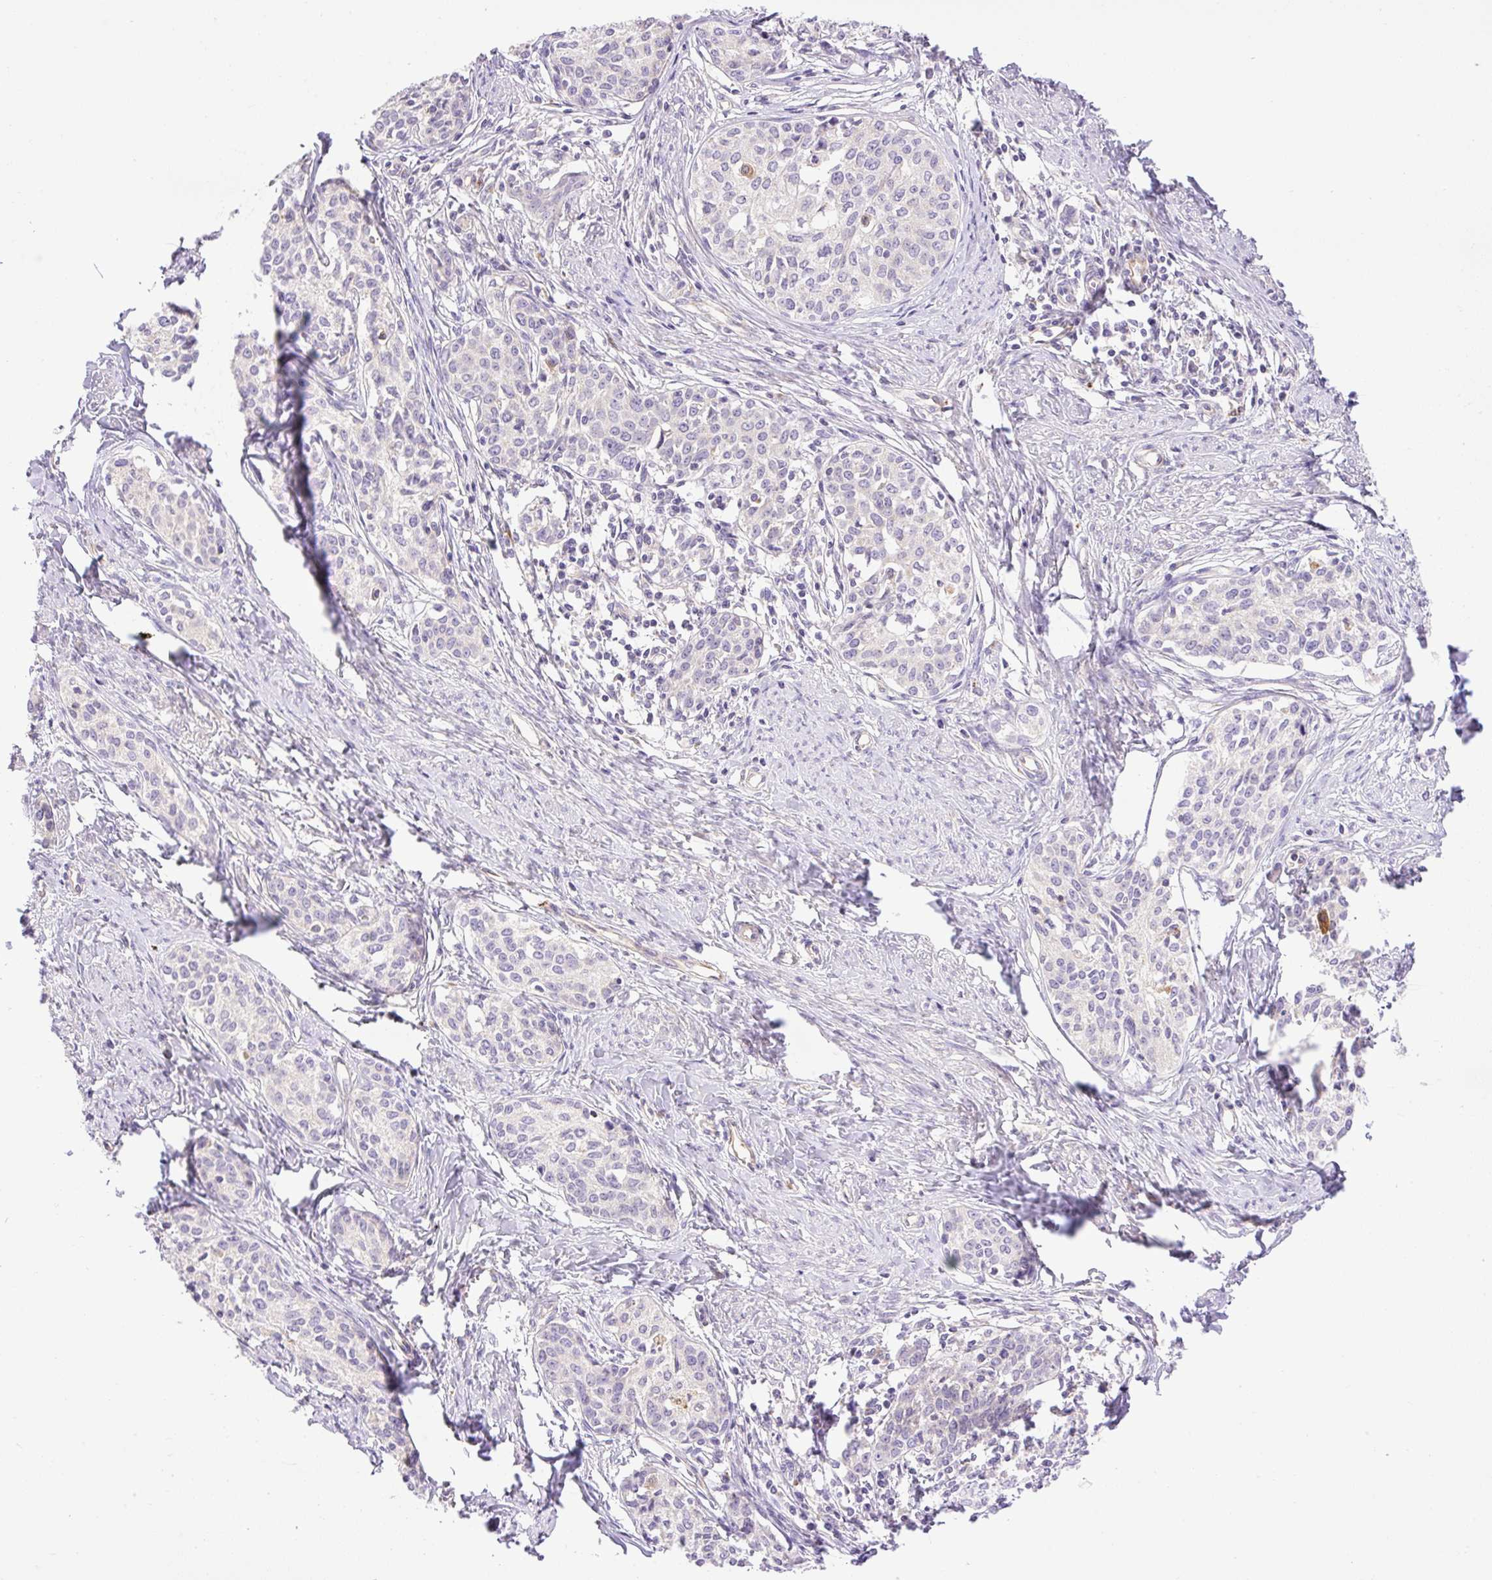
{"staining": {"intensity": "negative", "quantity": "none", "location": "none"}, "tissue": "cervical cancer", "cell_type": "Tumor cells", "image_type": "cancer", "snomed": [{"axis": "morphology", "description": "Squamous cell carcinoma, NOS"}, {"axis": "morphology", "description": "Adenocarcinoma, NOS"}, {"axis": "topography", "description": "Cervix"}], "caption": "Image shows no significant protein positivity in tumor cells of squamous cell carcinoma (cervical).", "gene": "HEXB", "patient": {"sex": "female", "age": 52}}